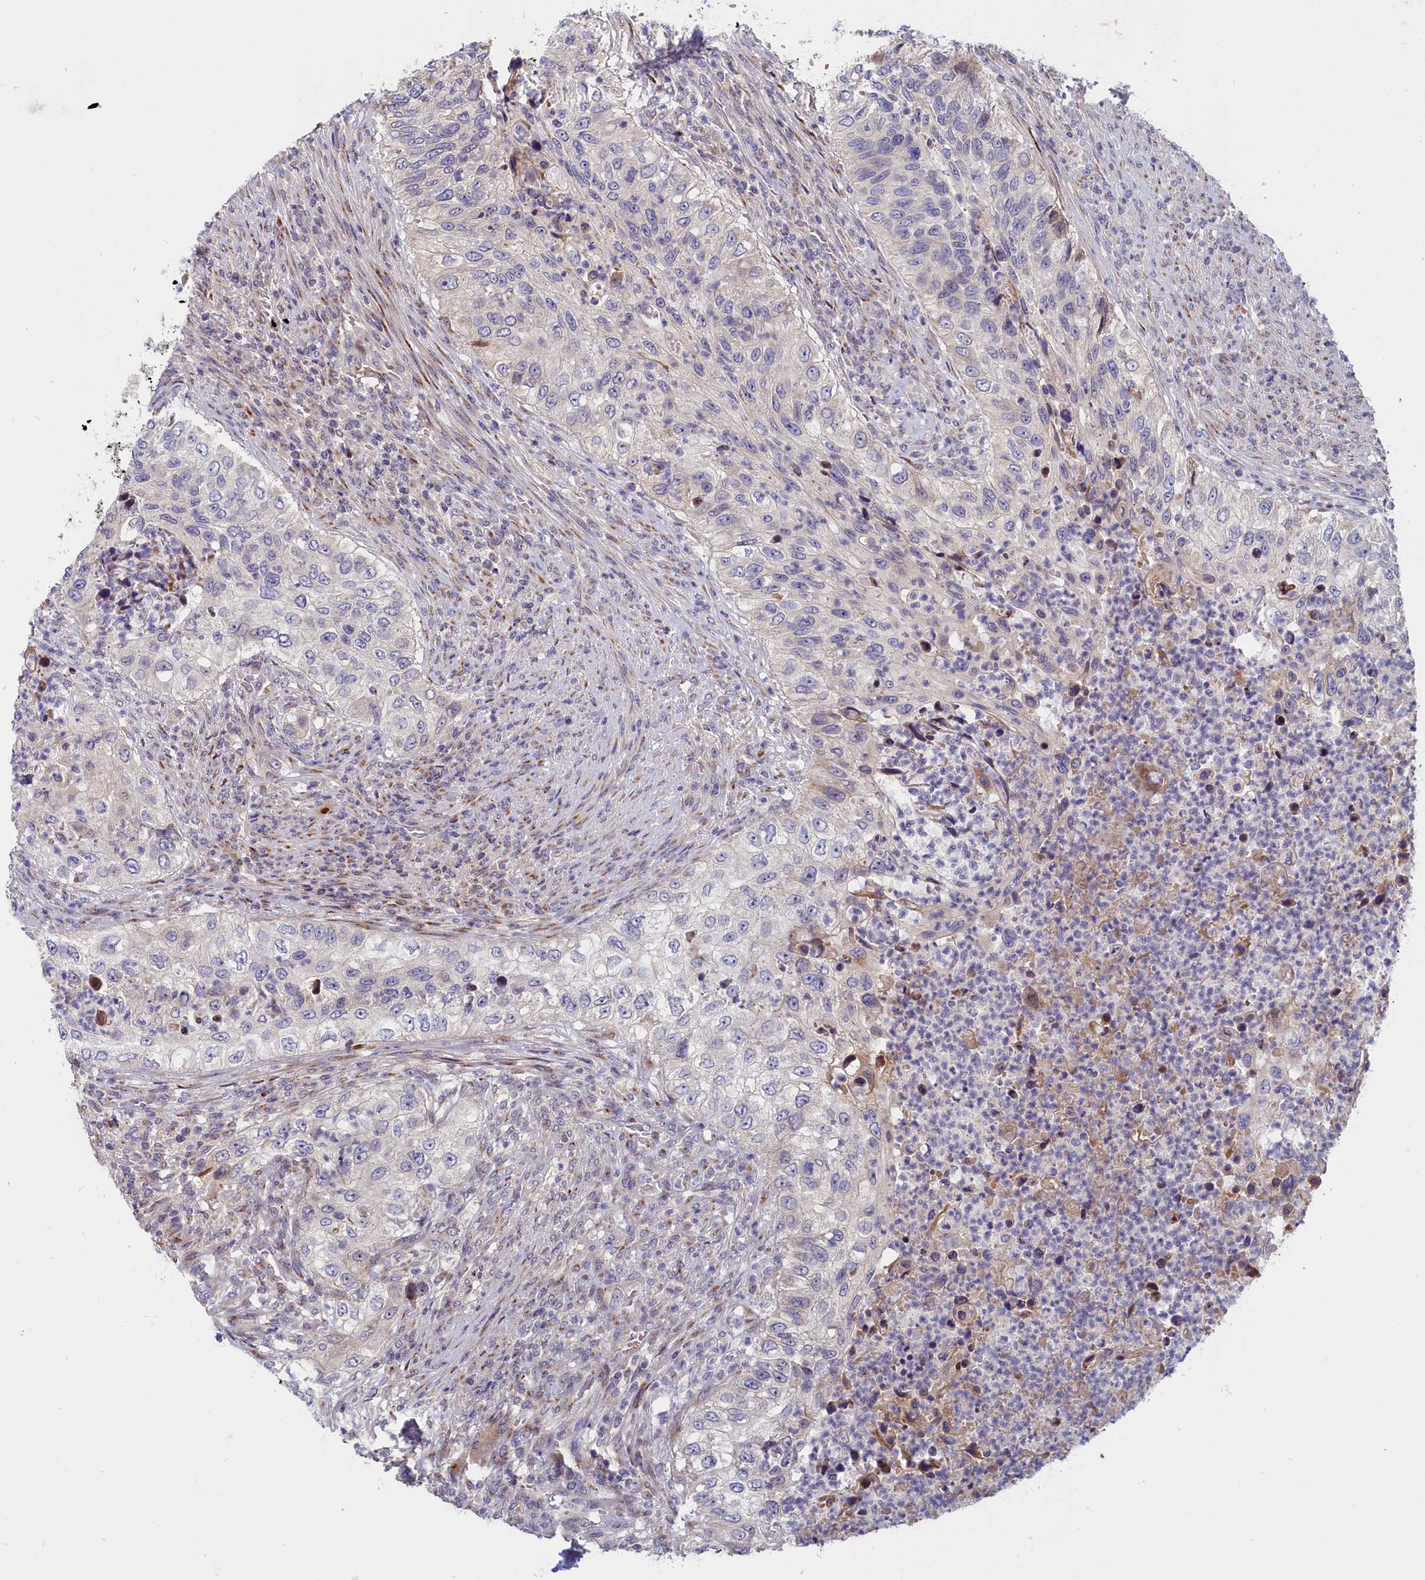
{"staining": {"intensity": "negative", "quantity": "none", "location": "none"}, "tissue": "urothelial cancer", "cell_type": "Tumor cells", "image_type": "cancer", "snomed": [{"axis": "morphology", "description": "Urothelial carcinoma, High grade"}, {"axis": "topography", "description": "Urinary bladder"}], "caption": "A photomicrograph of high-grade urothelial carcinoma stained for a protein shows no brown staining in tumor cells.", "gene": "CHST12", "patient": {"sex": "female", "age": 60}}